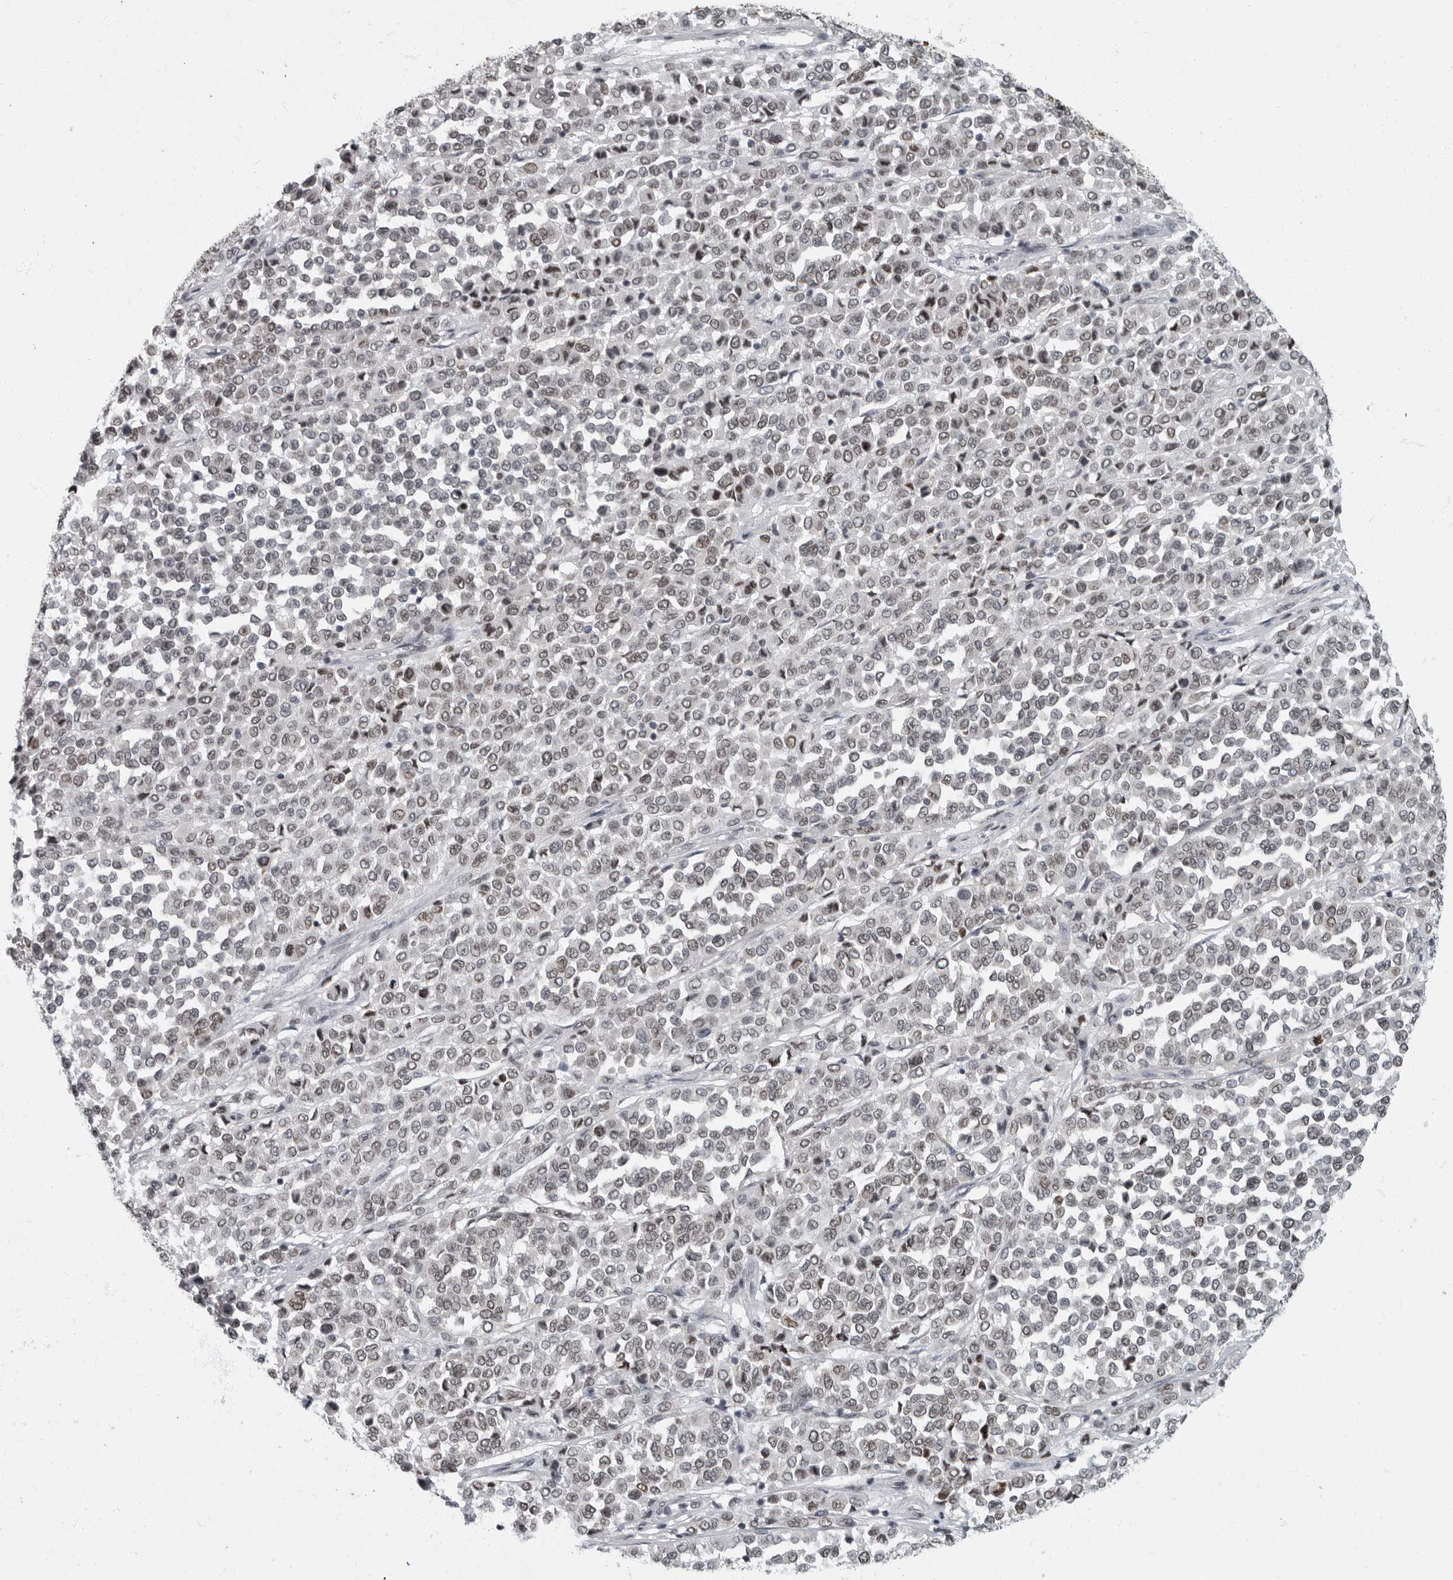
{"staining": {"intensity": "weak", "quantity": ">75%", "location": "nuclear"}, "tissue": "melanoma", "cell_type": "Tumor cells", "image_type": "cancer", "snomed": [{"axis": "morphology", "description": "Malignant melanoma, Metastatic site"}, {"axis": "topography", "description": "Pancreas"}], "caption": "A histopathology image showing weak nuclear expression in about >75% of tumor cells in melanoma, as visualized by brown immunohistochemical staining.", "gene": "EVI5", "patient": {"sex": "female", "age": 30}}